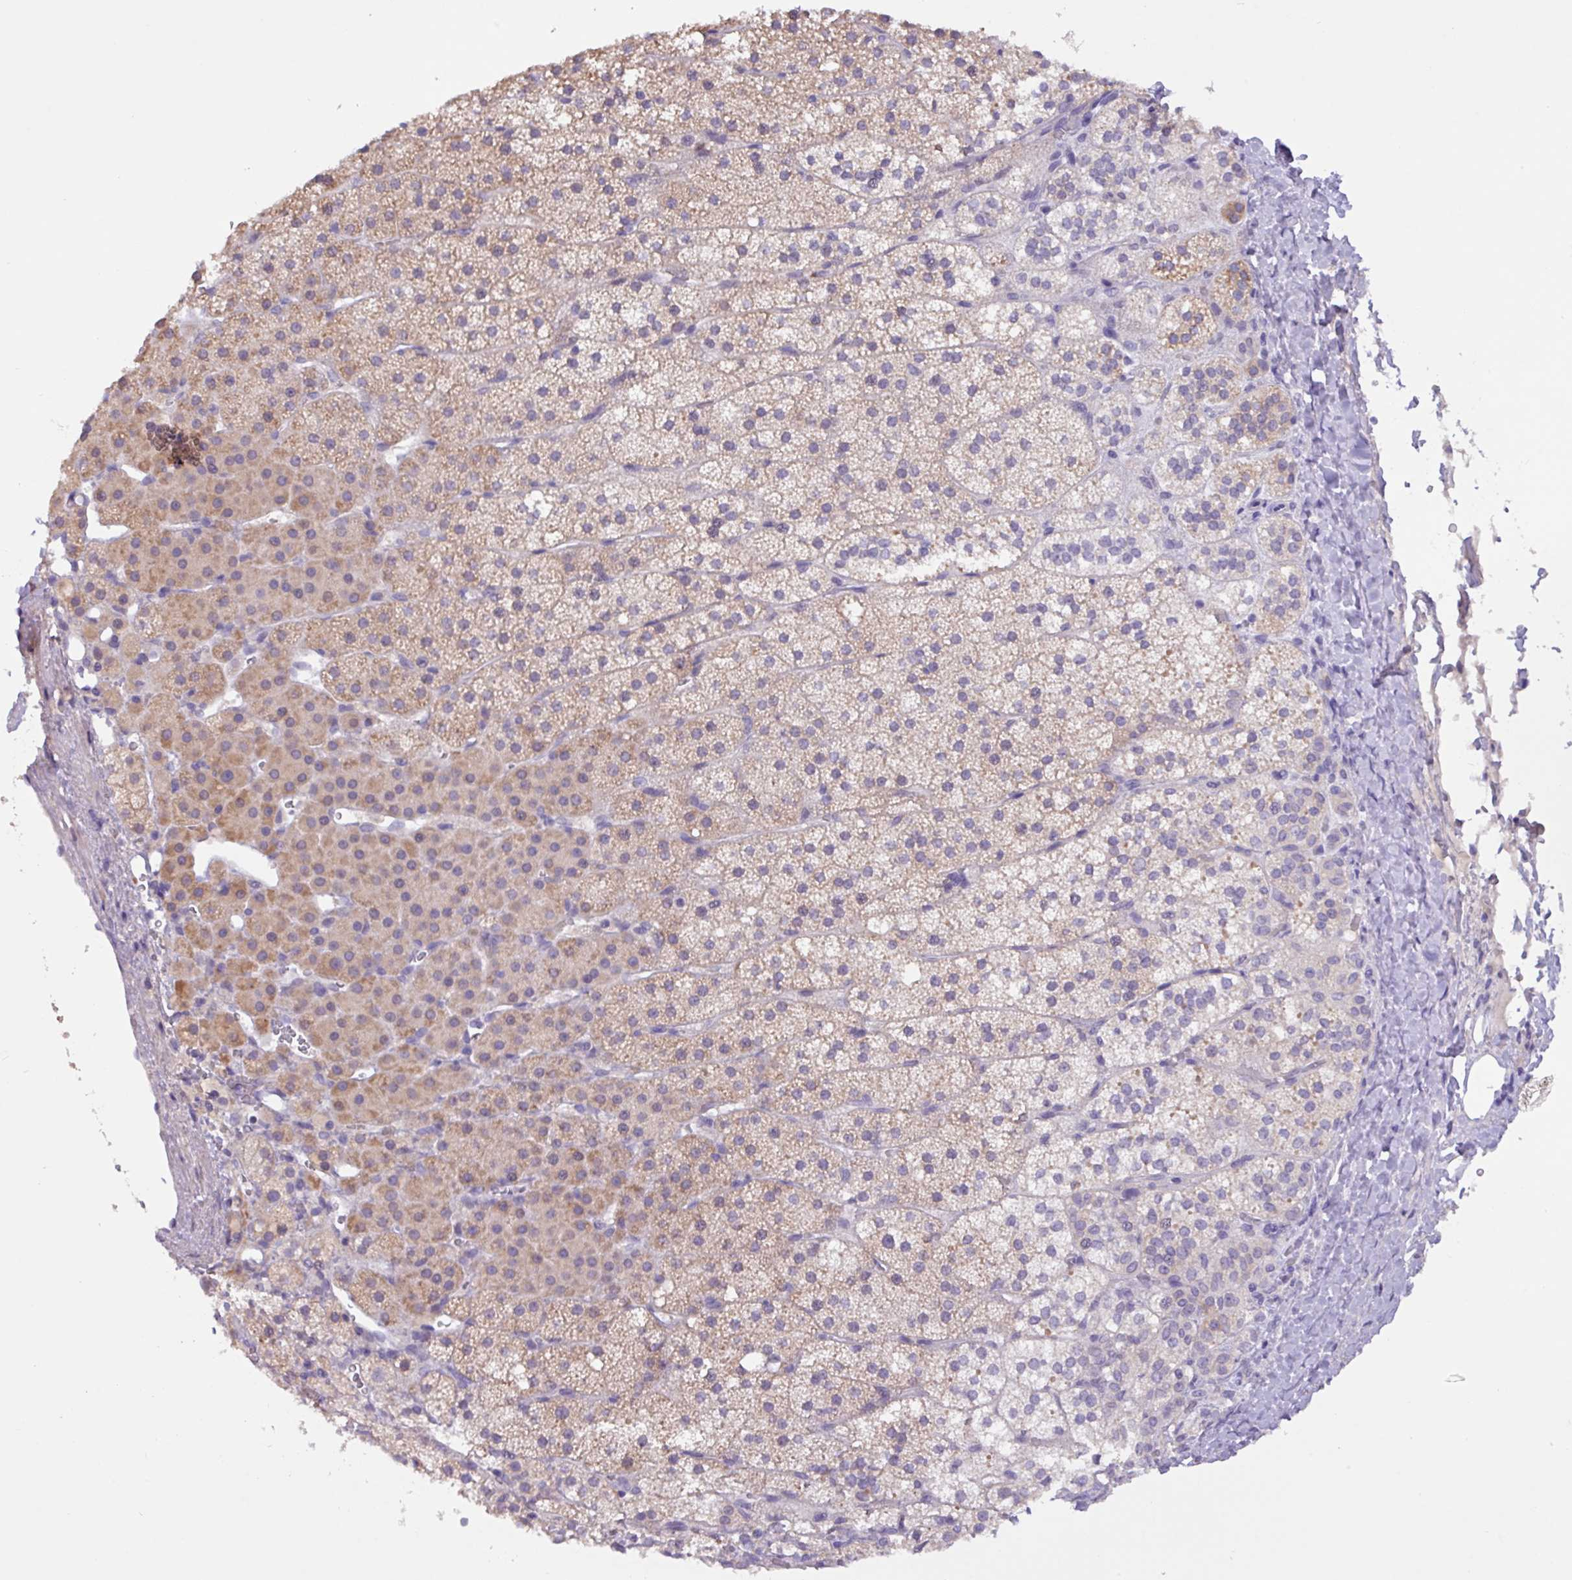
{"staining": {"intensity": "weak", "quantity": "25%-75%", "location": "cytoplasmic/membranous"}, "tissue": "adrenal gland", "cell_type": "Glandular cells", "image_type": "normal", "snomed": [{"axis": "morphology", "description": "Normal tissue, NOS"}, {"axis": "topography", "description": "Adrenal gland"}], "caption": "This histopathology image exhibits immunohistochemistry (IHC) staining of benign human adrenal gland, with low weak cytoplasmic/membranous staining in about 25%-75% of glandular cells.", "gene": "PAX8", "patient": {"sex": "male", "age": 53}}